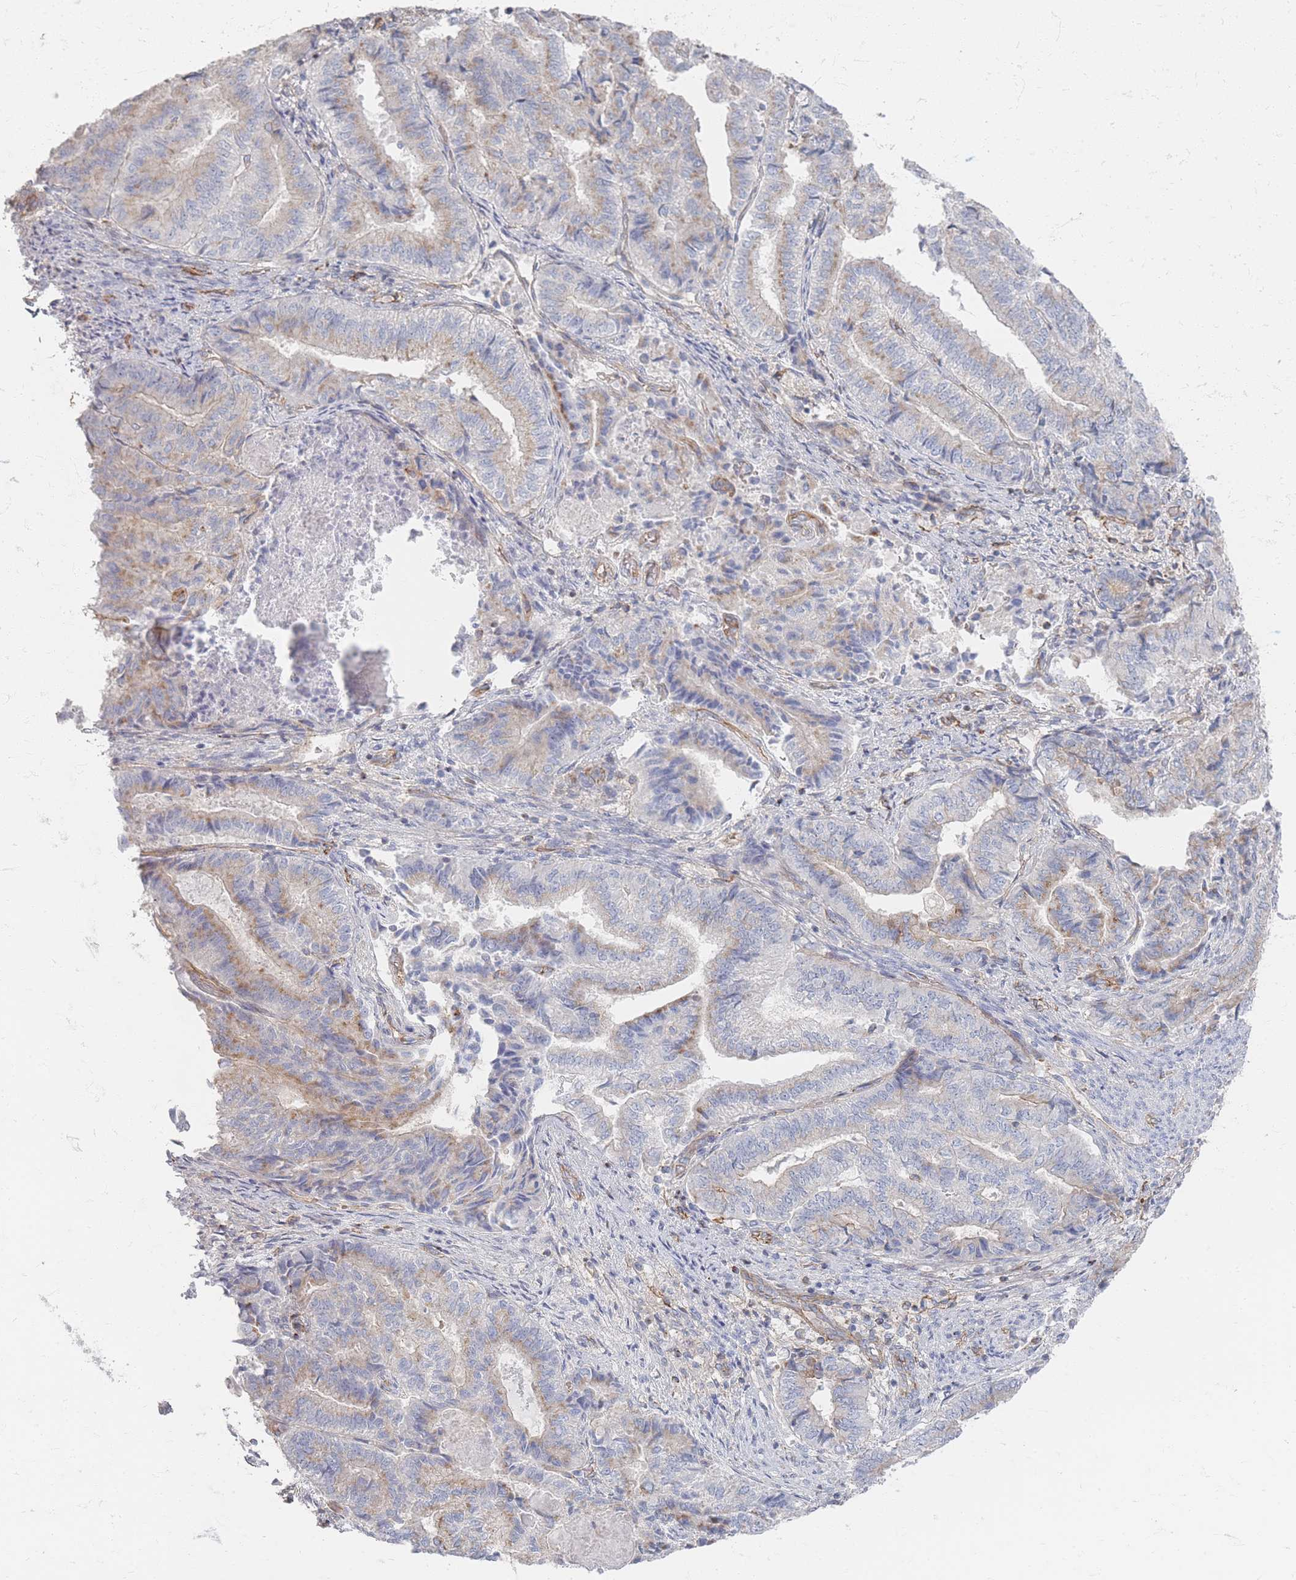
{"staining": {"intensity": "weak", "quantity": "25%-75%", "location": "cytoplasmic/membranous"}, "tissue": "endometrial cancer", "cell_type": "Tumor cells", "image_type": "cancer", "snomed": [{"axis": "morphology", "description": "Adenocarcinoma, NOS"}, {"axis": "topography", "description": "Endometrium"}], "caption": "Adenocarcinoma (endometrial) stained with IHC reveals weak cytoplasmic/membranous staining in about 25%-75% of tumor cells.", "gene": "GNB1", "patient": {"sex": "female", "age": 80}}